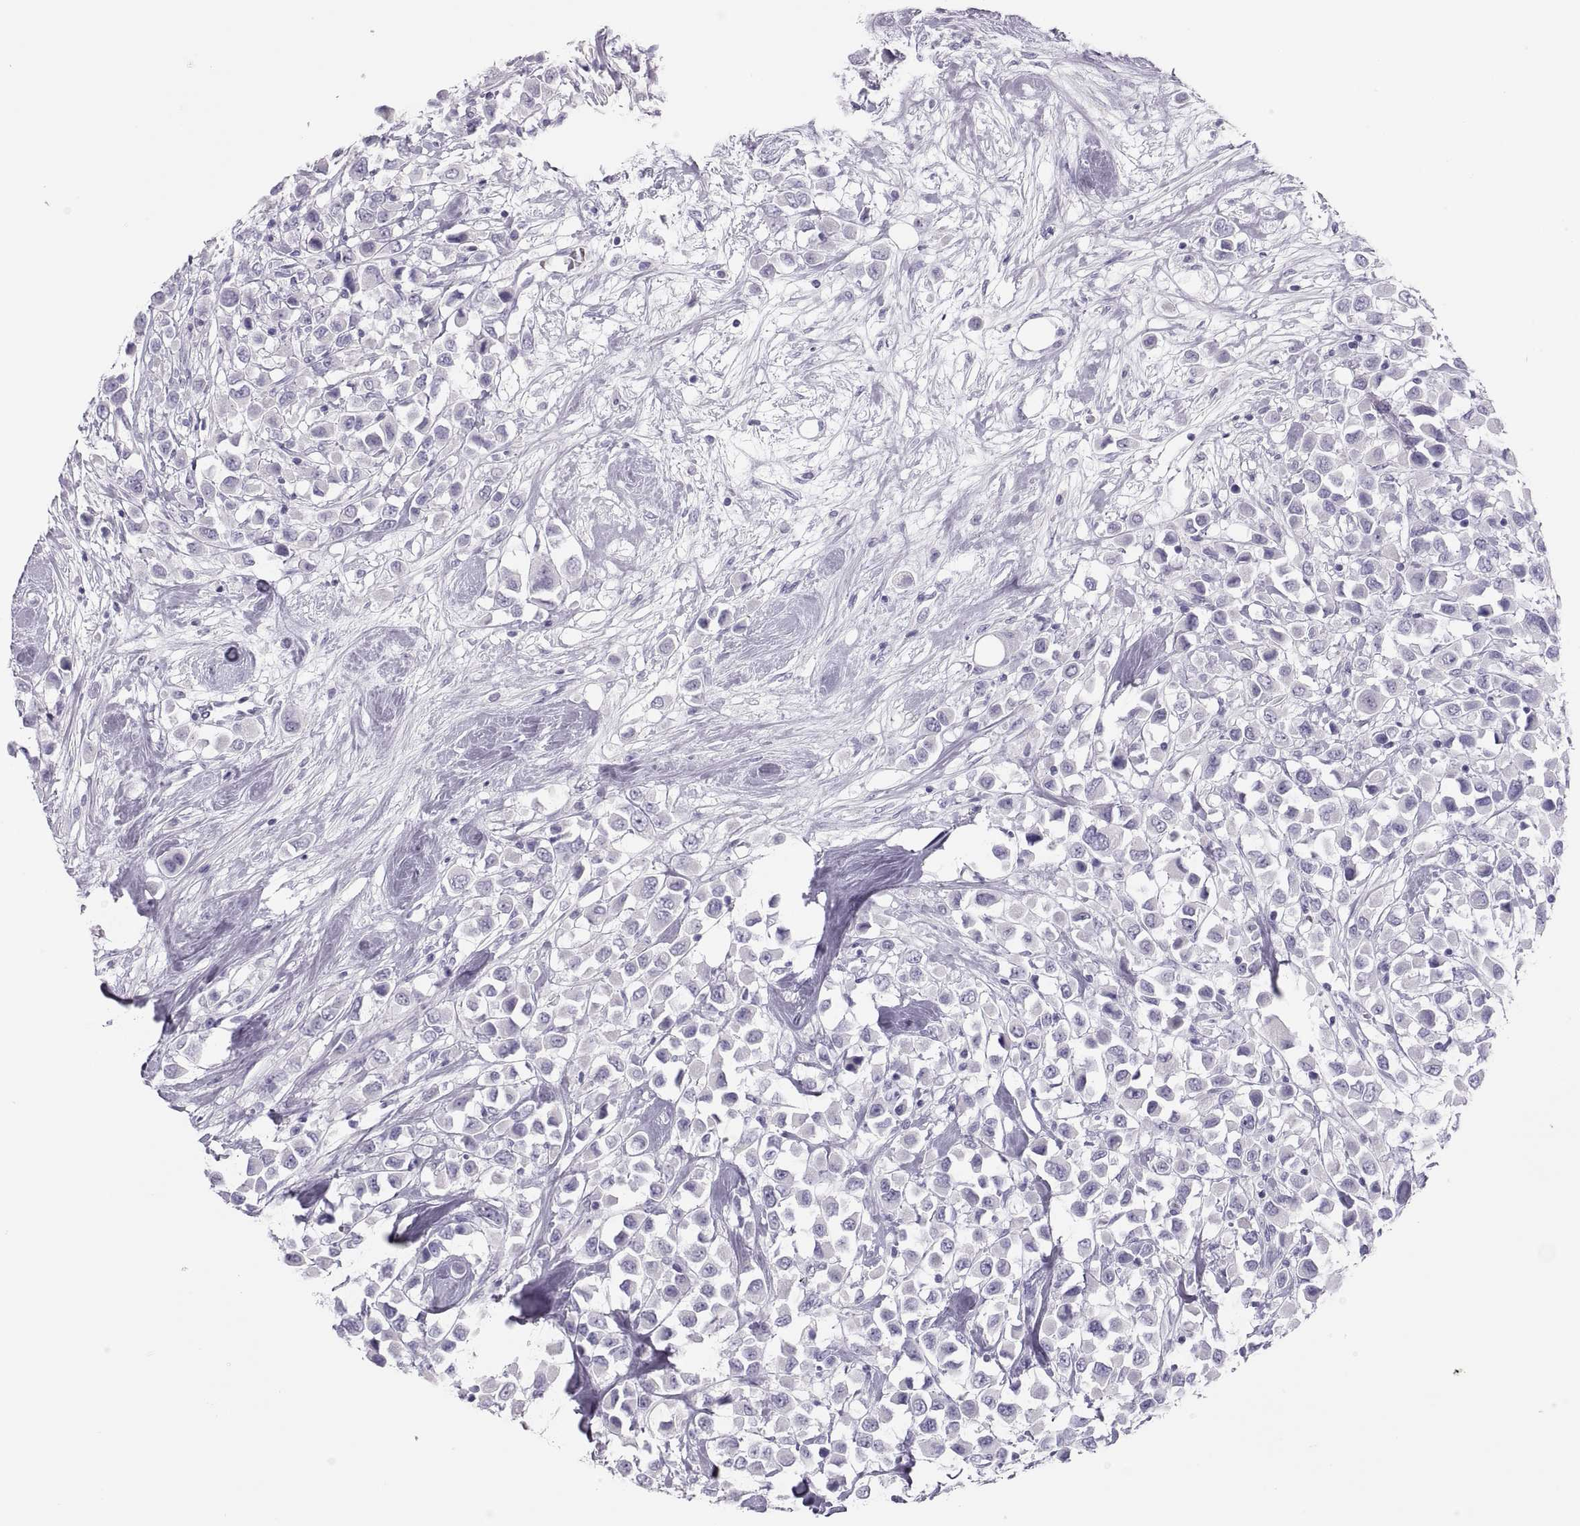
{"staining": {"intensity": "negative", "quantity": "none", "location": "none"}, "tissue": "breast cancer", "cell_type": "Tumor cells", "image_type": "cancer", "snomed": [{"axis": "morphology", "description": "Duct carcinoma"}, {"axis": "topography", "description": "Breast"}], "caption": "A photomicrograph of human intraductal carcinoma (breast) is negative for staining in tumor cells. (IHC, brightfield microscopy, high magnification).", "gene": "SEMG1", "patient": {"sex": "female", "age": 61}}